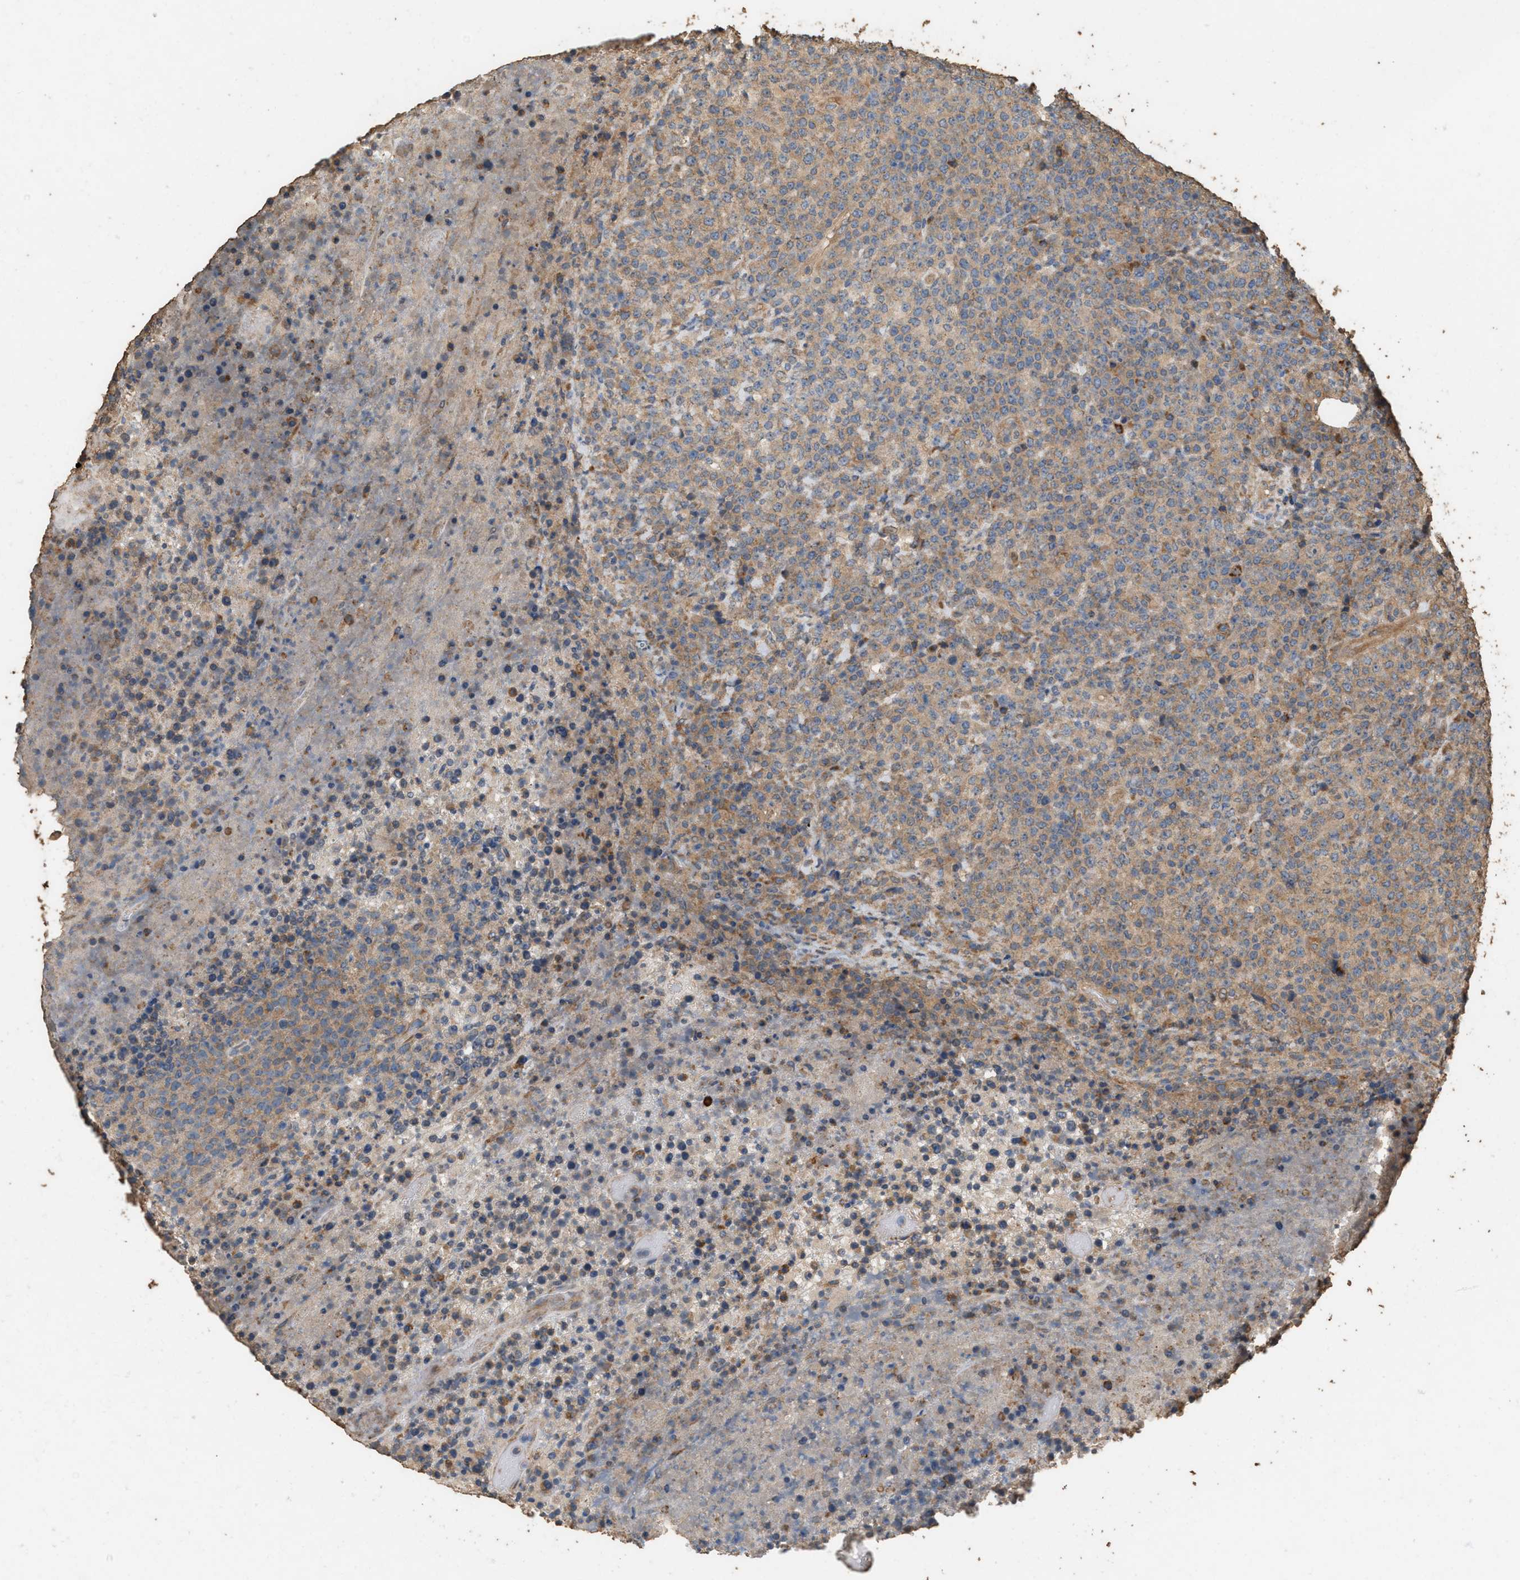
{"staining": {"intensity": "weak", "quantity": ">75%", "location": "cytoplasmic/membranous"}, "tissue": "lymphoma", "cell_type": "Tumor cells", "image_type": "cancer", "snomed": [{"axis": "morphology", "description": "Malignant lymphoma, non-Hodgkin's type, High grade"}, {"axis": "topography", "description": "Lymph node"}], "caption": "High-magnification brightfield microscopy of lymphoma stained with DAB (brown) and counterstained with hematoxylin (blue). tumor cells exhibit weak cytoplasmic/membranous expression is present in about>75% of cells.", "gene": "DCAF7", "patient": {"sex": "male", "age": 13}}